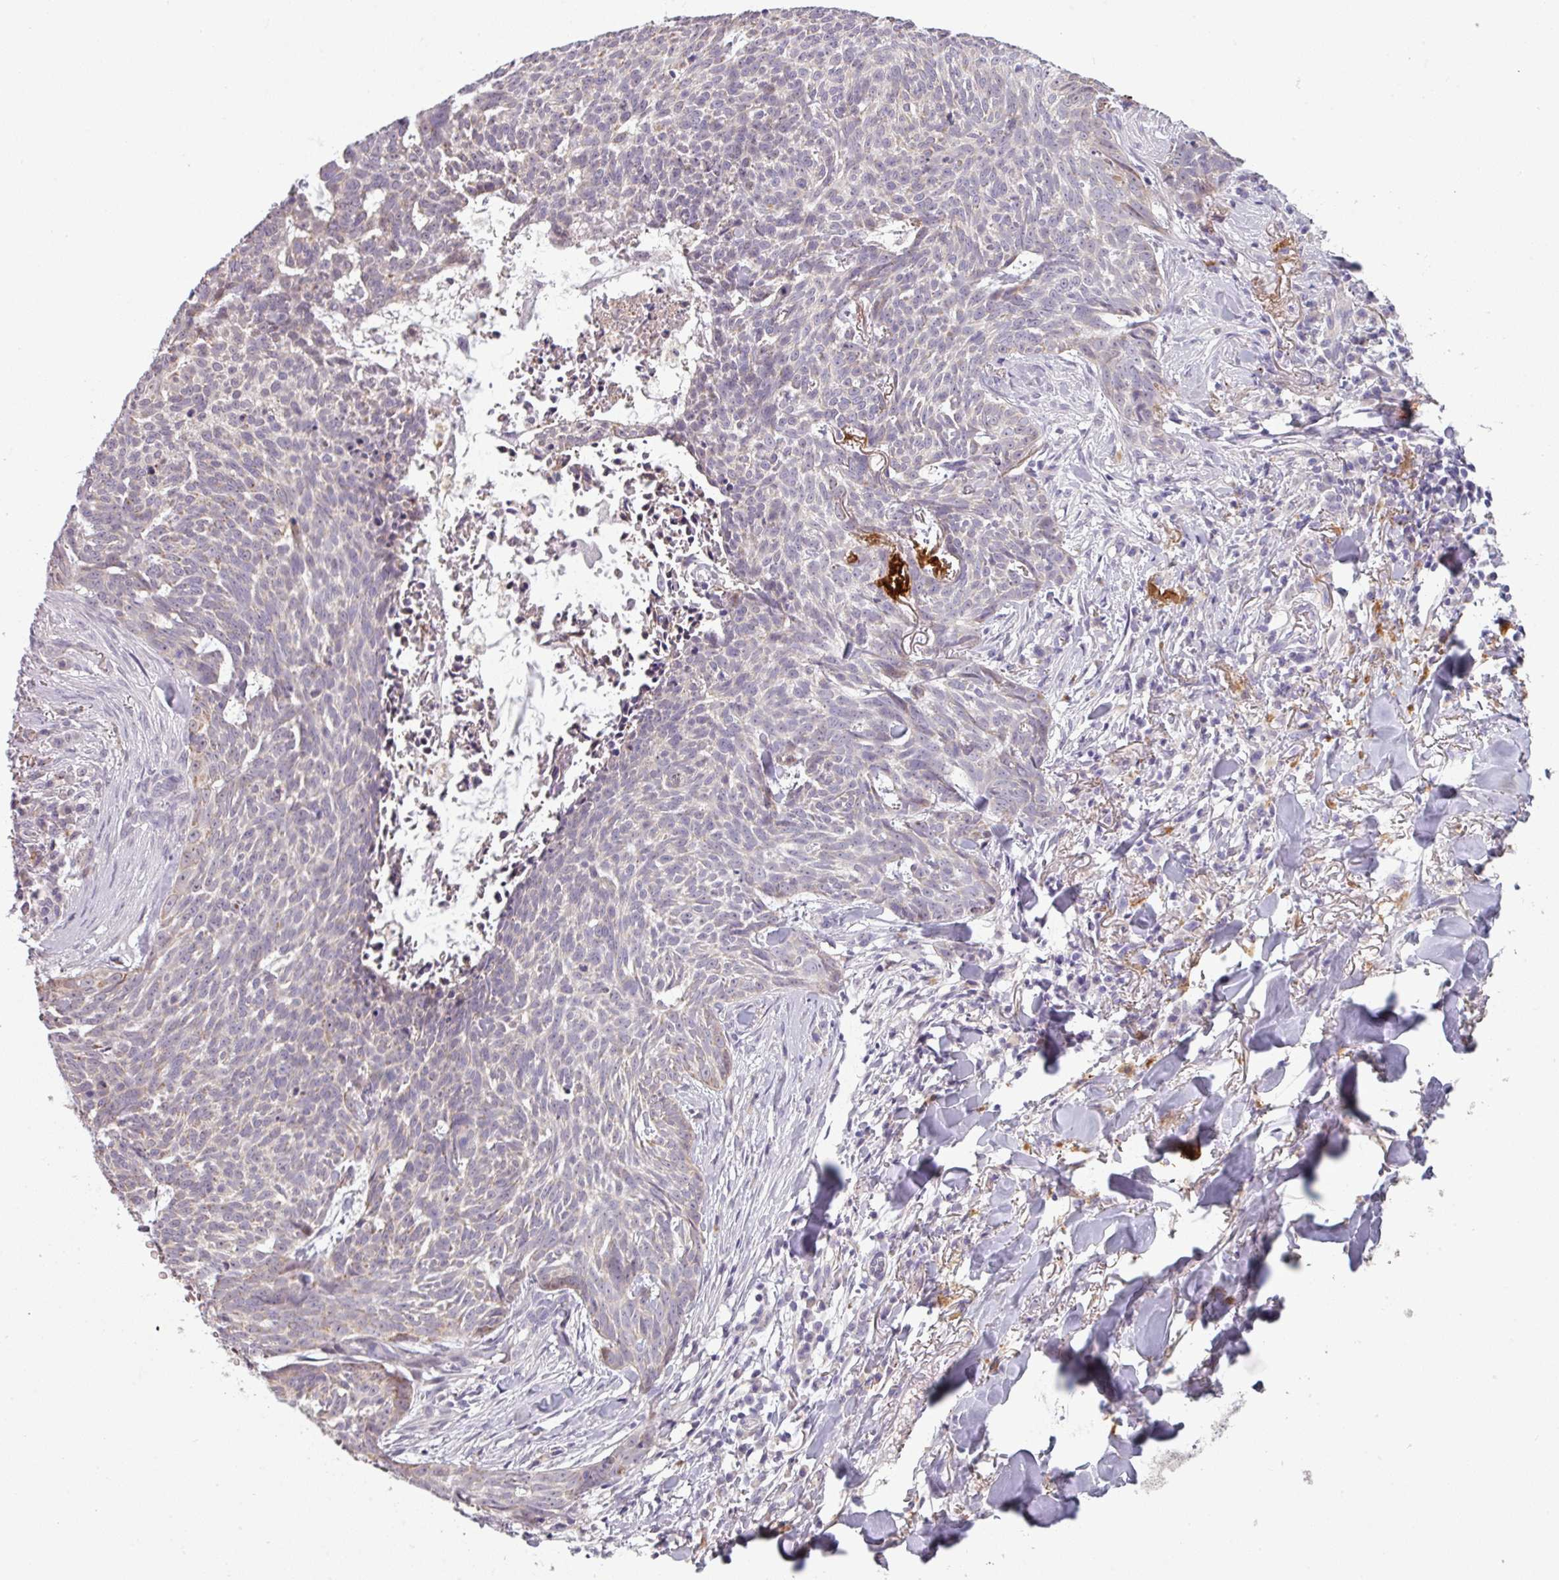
{"staining": {"intensity": "weak", "quantity": "<25%", "location": "cytoplasmic/membranous"}, "tissue": "skin cancer", "cell_type": "Tumor cells", "image_type": "cancer", "snomed": [{"axis": "morphology", "description": "Basal cell carcinoma"}, {"axis": "topography", "description": "Skin"}], "caption": "Human skin cancer stained for a protein using IHC reveals no staining in tumor cells.", "gene": "C2orf16", "patient": {"sex": "female", "age": 93}}